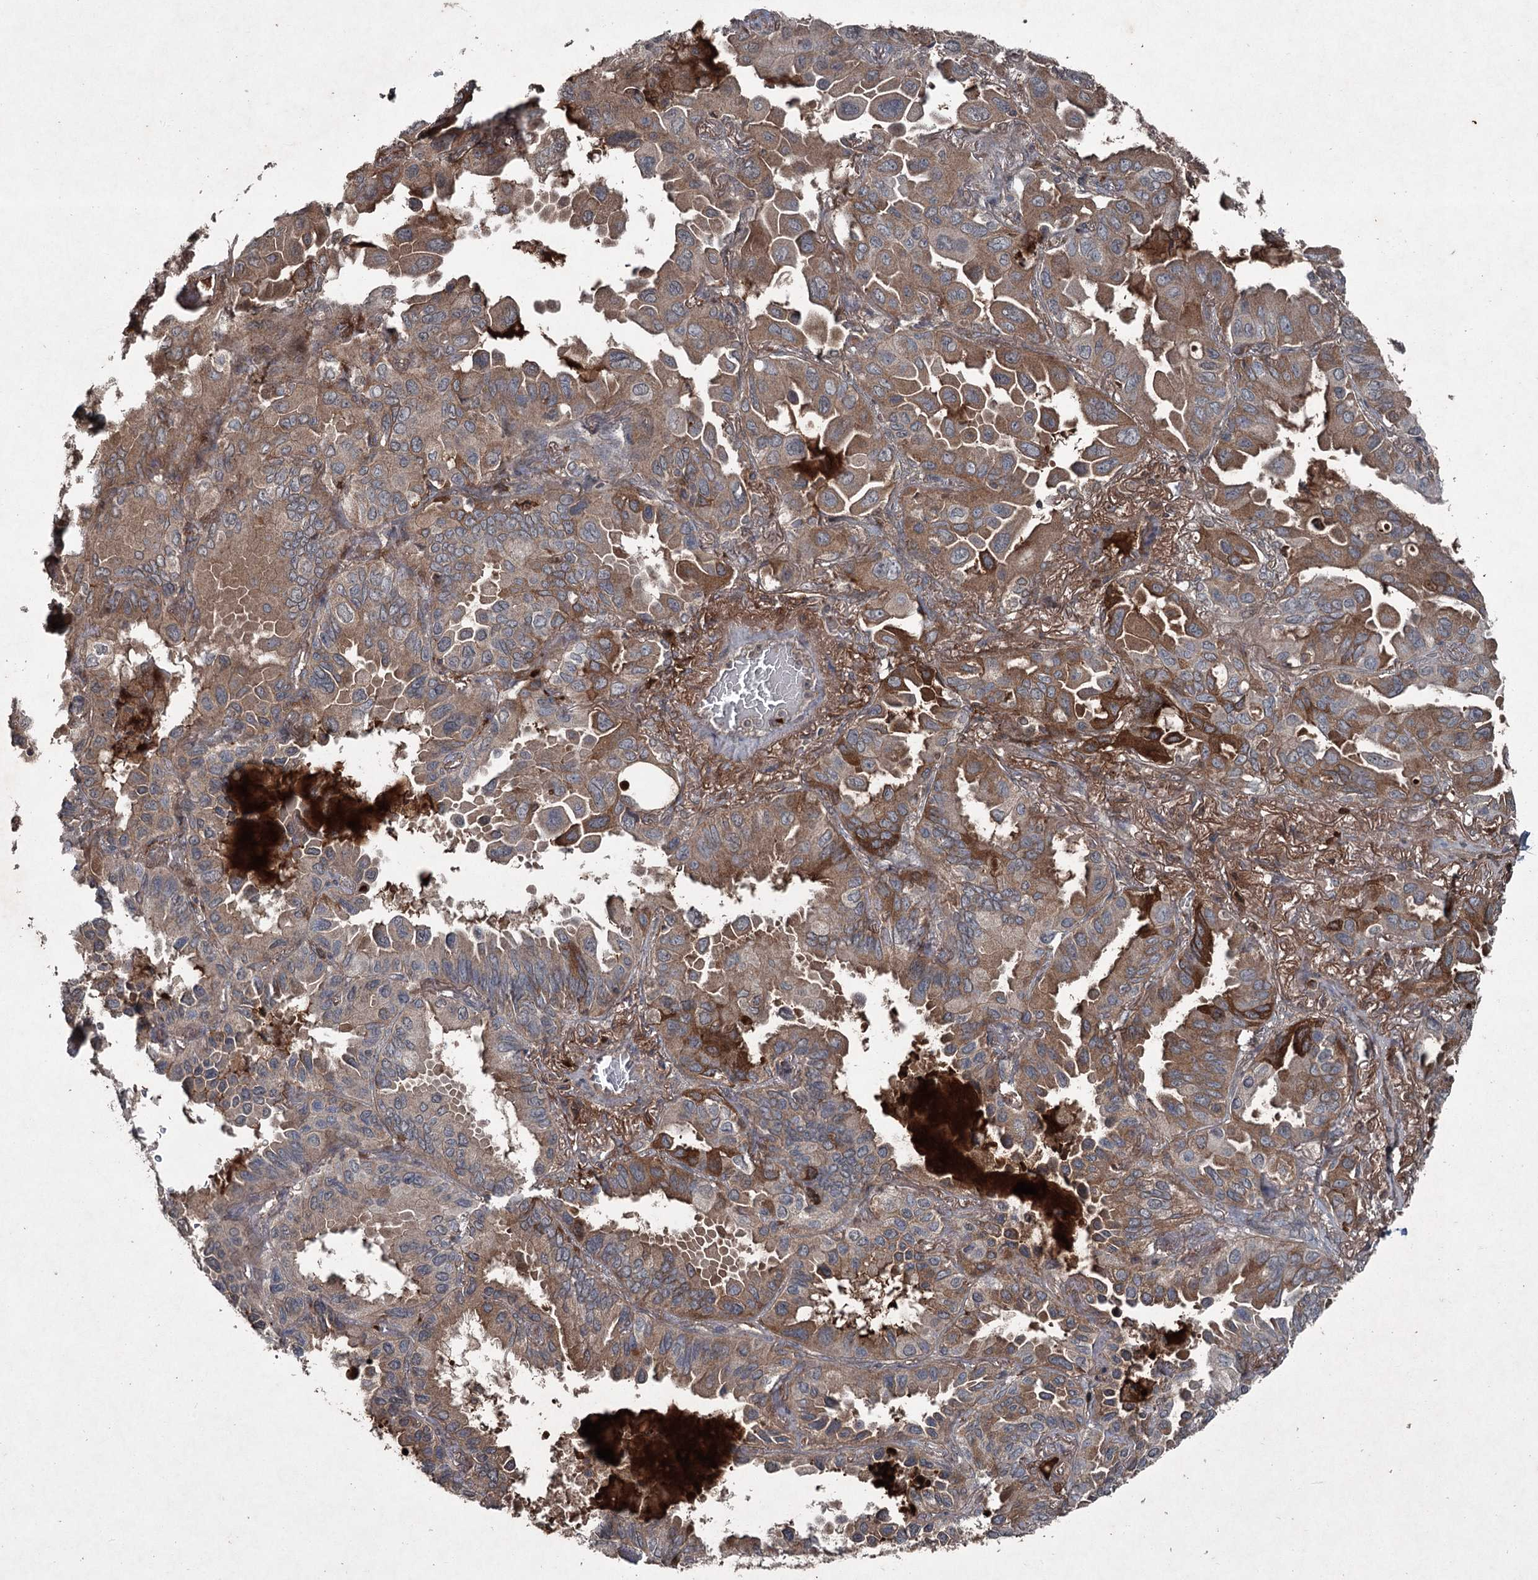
{"staining": {"intensity": "moderate", "quantity": ">75%", "location": "cytoplasmic/membranous"}, "tissue": "lung cancer", "cell_type": "Tumor cells", "image_type": "cancer", "snomed": [{"axis": "morphology", "description": "Adenocarcinoma, NOS"}, {"axis": "topography", "description": "Lung"}], "caption": "Tumor cells show medium levels of moderate cytoplasmic/membranous positivity in approximately >75% of cells in lung cancer (adenocarcinoma).", "gene": "PGLYRP2", "patient": {"sex": "male", "age": 64}}